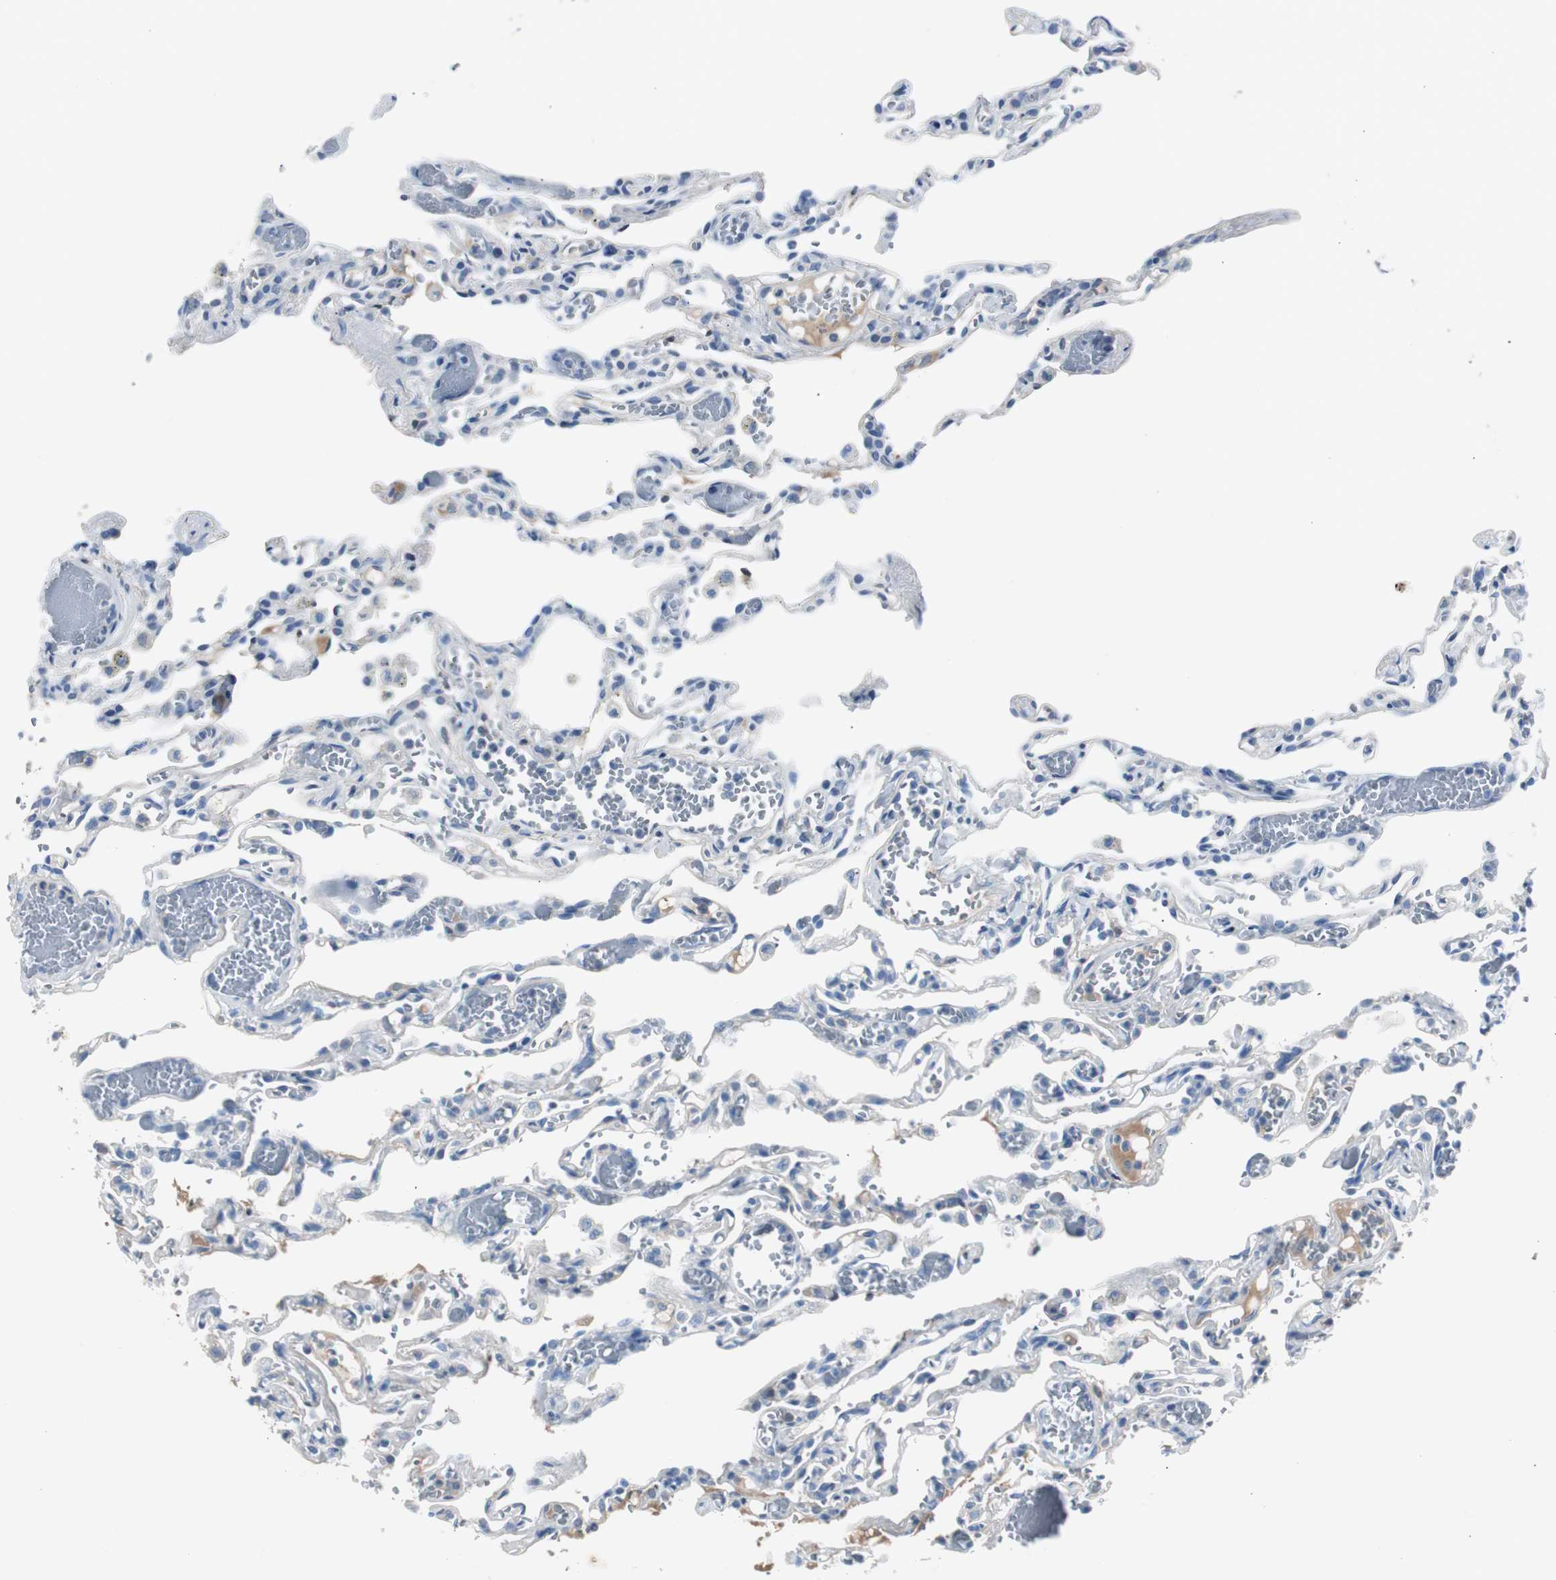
{"staining": {"intensity": "negative", "quantity": "none", "location": "none"}, "tissue": "lung", "cell_type": "Alveolar cells", "image_type": "normal", "snomed": [{"axis": "morphology", "description": "Normal tissue, NOS"}, {"axis": "topography", "description": "Lung"}], "caption": "Immunohistochemistry micrograph of unremarkable human lung stained for a protein (brown), which demonstrates no expression in alveolar cells. (Brightfield microscopy of DAB immunohistochemistry at high magnification).", "gene": "SERPINF1", "patient": {"sex": "male", "age": 21}}